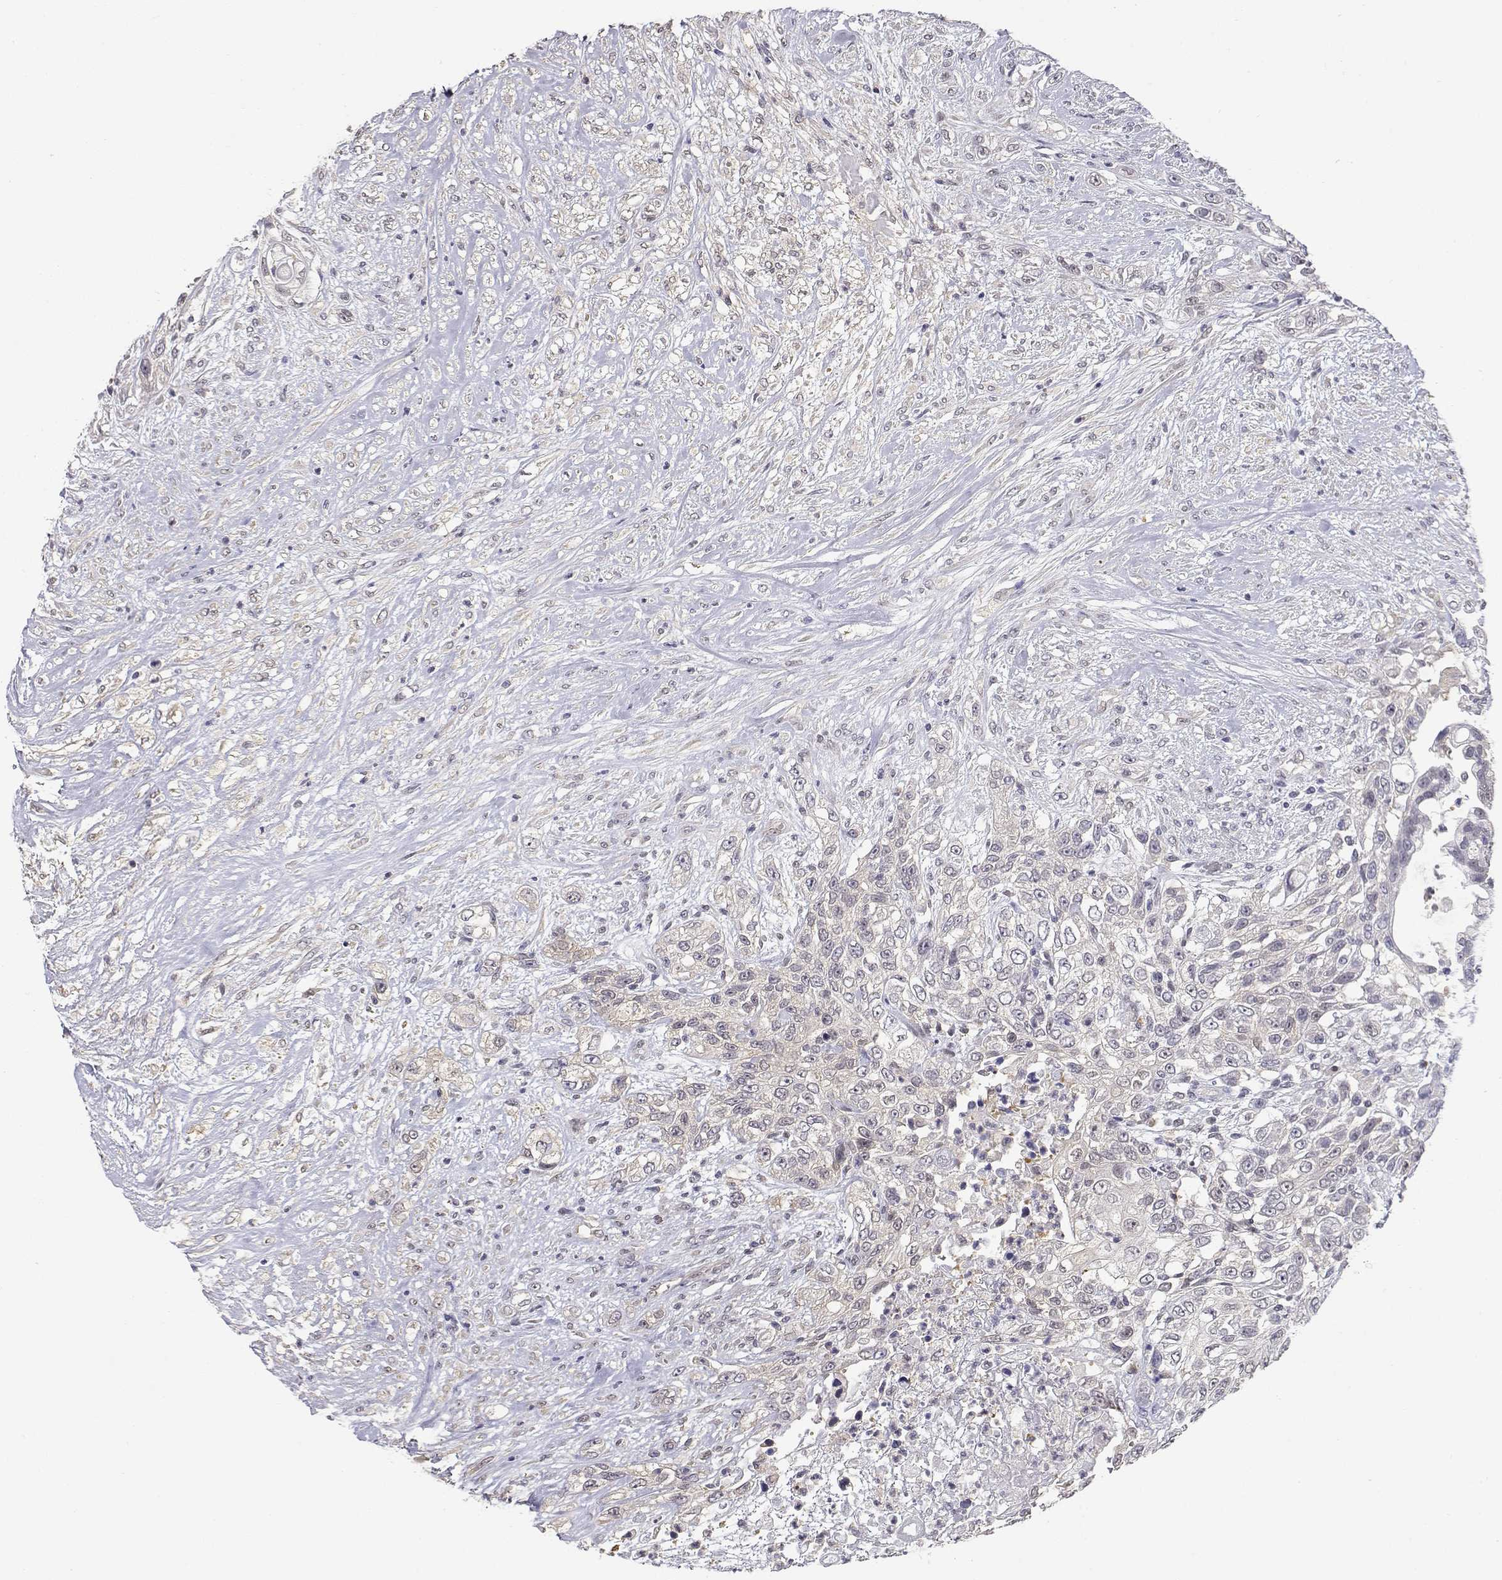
{"staining": {"intensity": "weak", "quantity": "<25%", "location": "cytoplasmic/membranous"}, "tissue": "urothelial cancer", "cell_type": "Tumor cells", "image_type": "cancer", "snomed": [{"axis": "morphology", "description": "Urothelial carcinoma, High grade"}, {"axis": "topography", "description": "Urinary bladder"}], "caption": "Immunohistochemical staining of human urothelial cancer demonstrates no significant staining in tumor cells.", "gene": "ADA", "patient": {"sex": "female", "age": 56}}